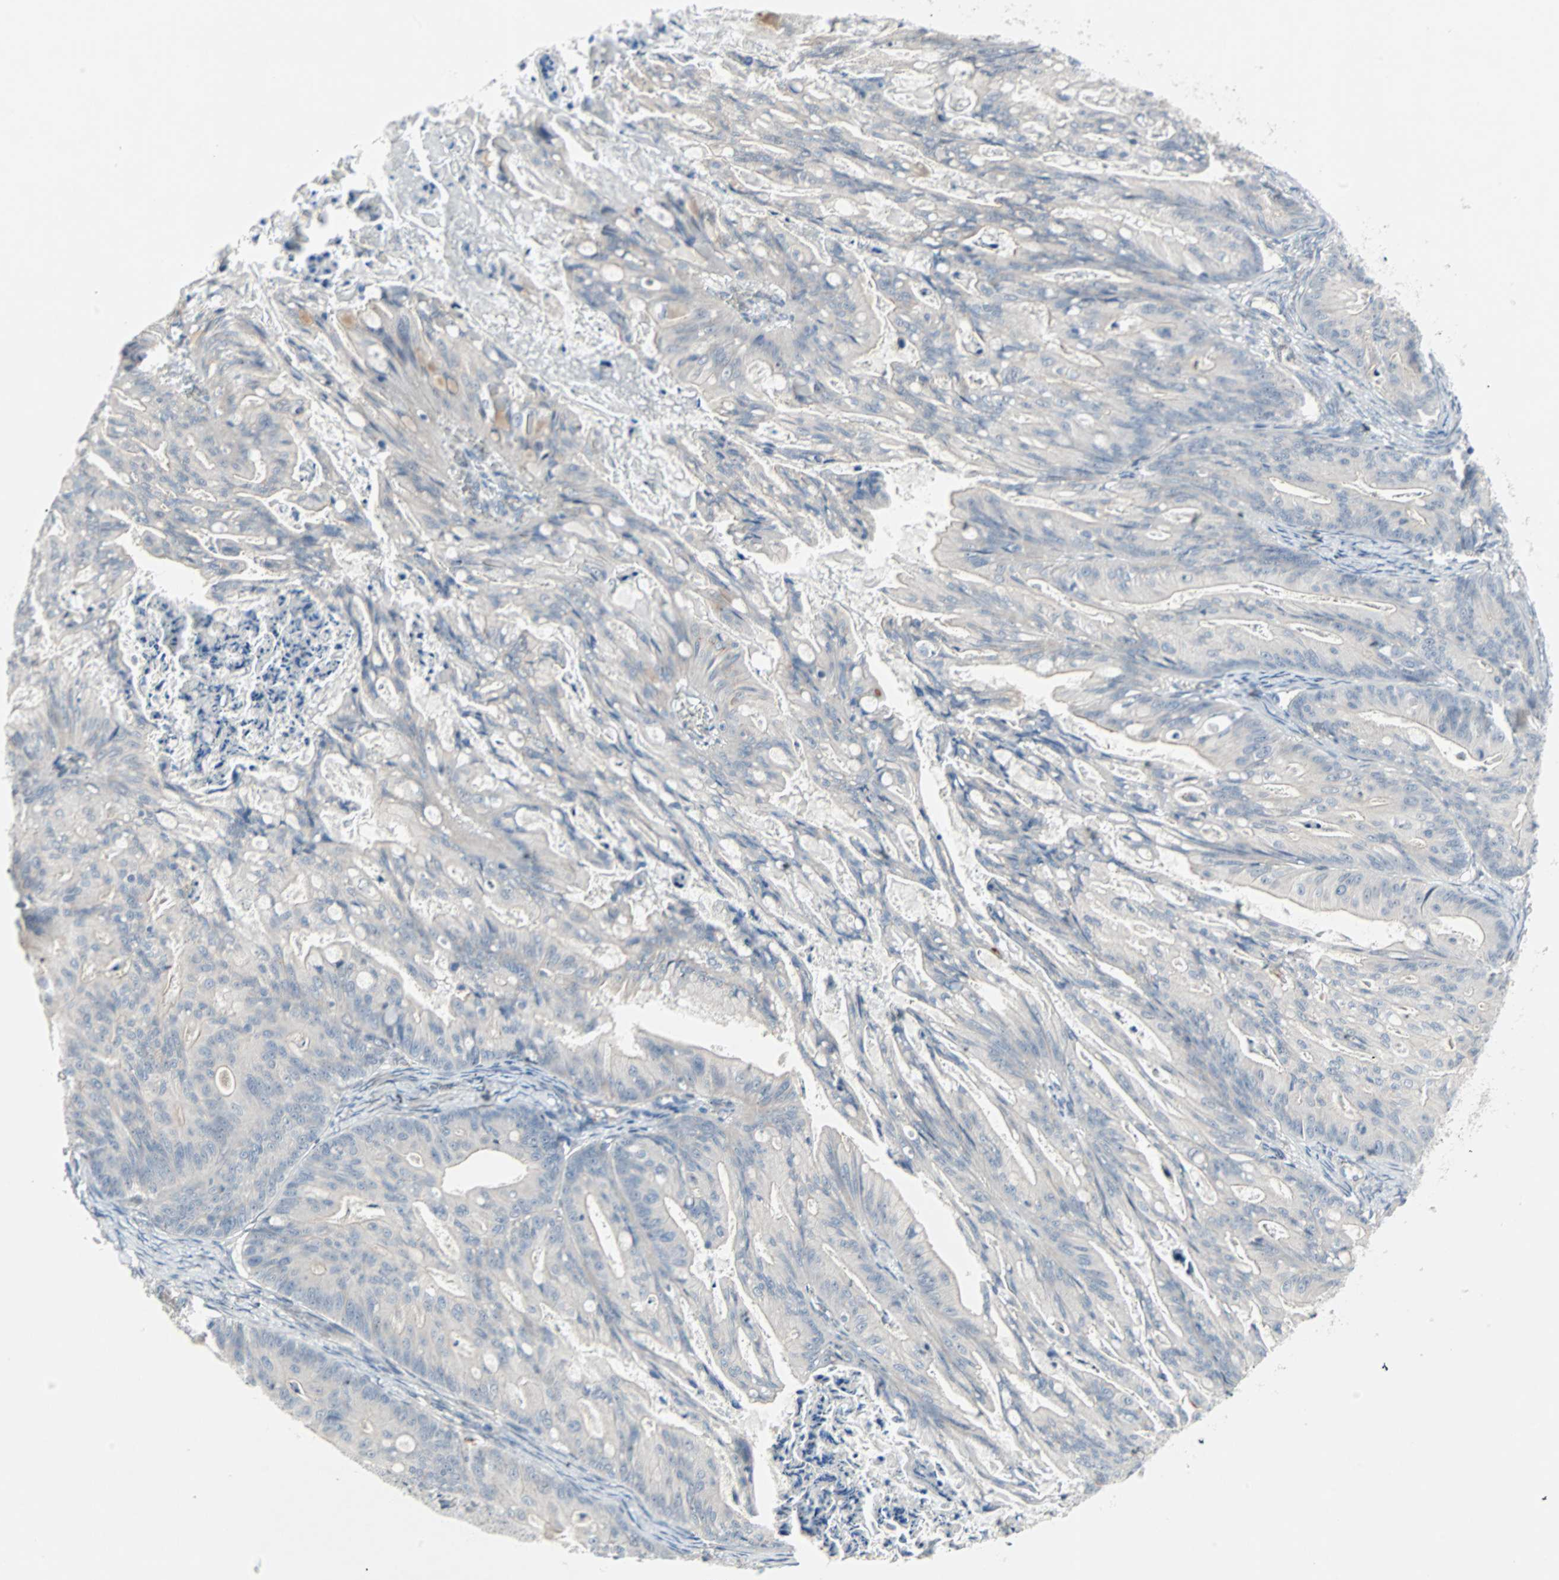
{"staining": {"intensity": "weak", "quantity": "25%-75%", "location": "cytoplasmic/membranous"}, "tissue": "ovarian cancer", "cell_type": "Tumor cells", "image_type": "cancer", "snomed": [{"axis": "morphology", "description": "Cystadenocarcinoma, mucinous, NOS"}, {"axis": "topography", "description": "Ovary"}], "caption": "Immunohistochemistry histopathology image of human ovarian cancer (mucinous cystadenocarcinoma) stained for a protein (brown), which reveals low levels of weak cytoplasmic/membranous positivity in approximately 25%-75% of tumor cells.", "gene": "CAND2", "patient": {"sex": "female", "age": 37}}